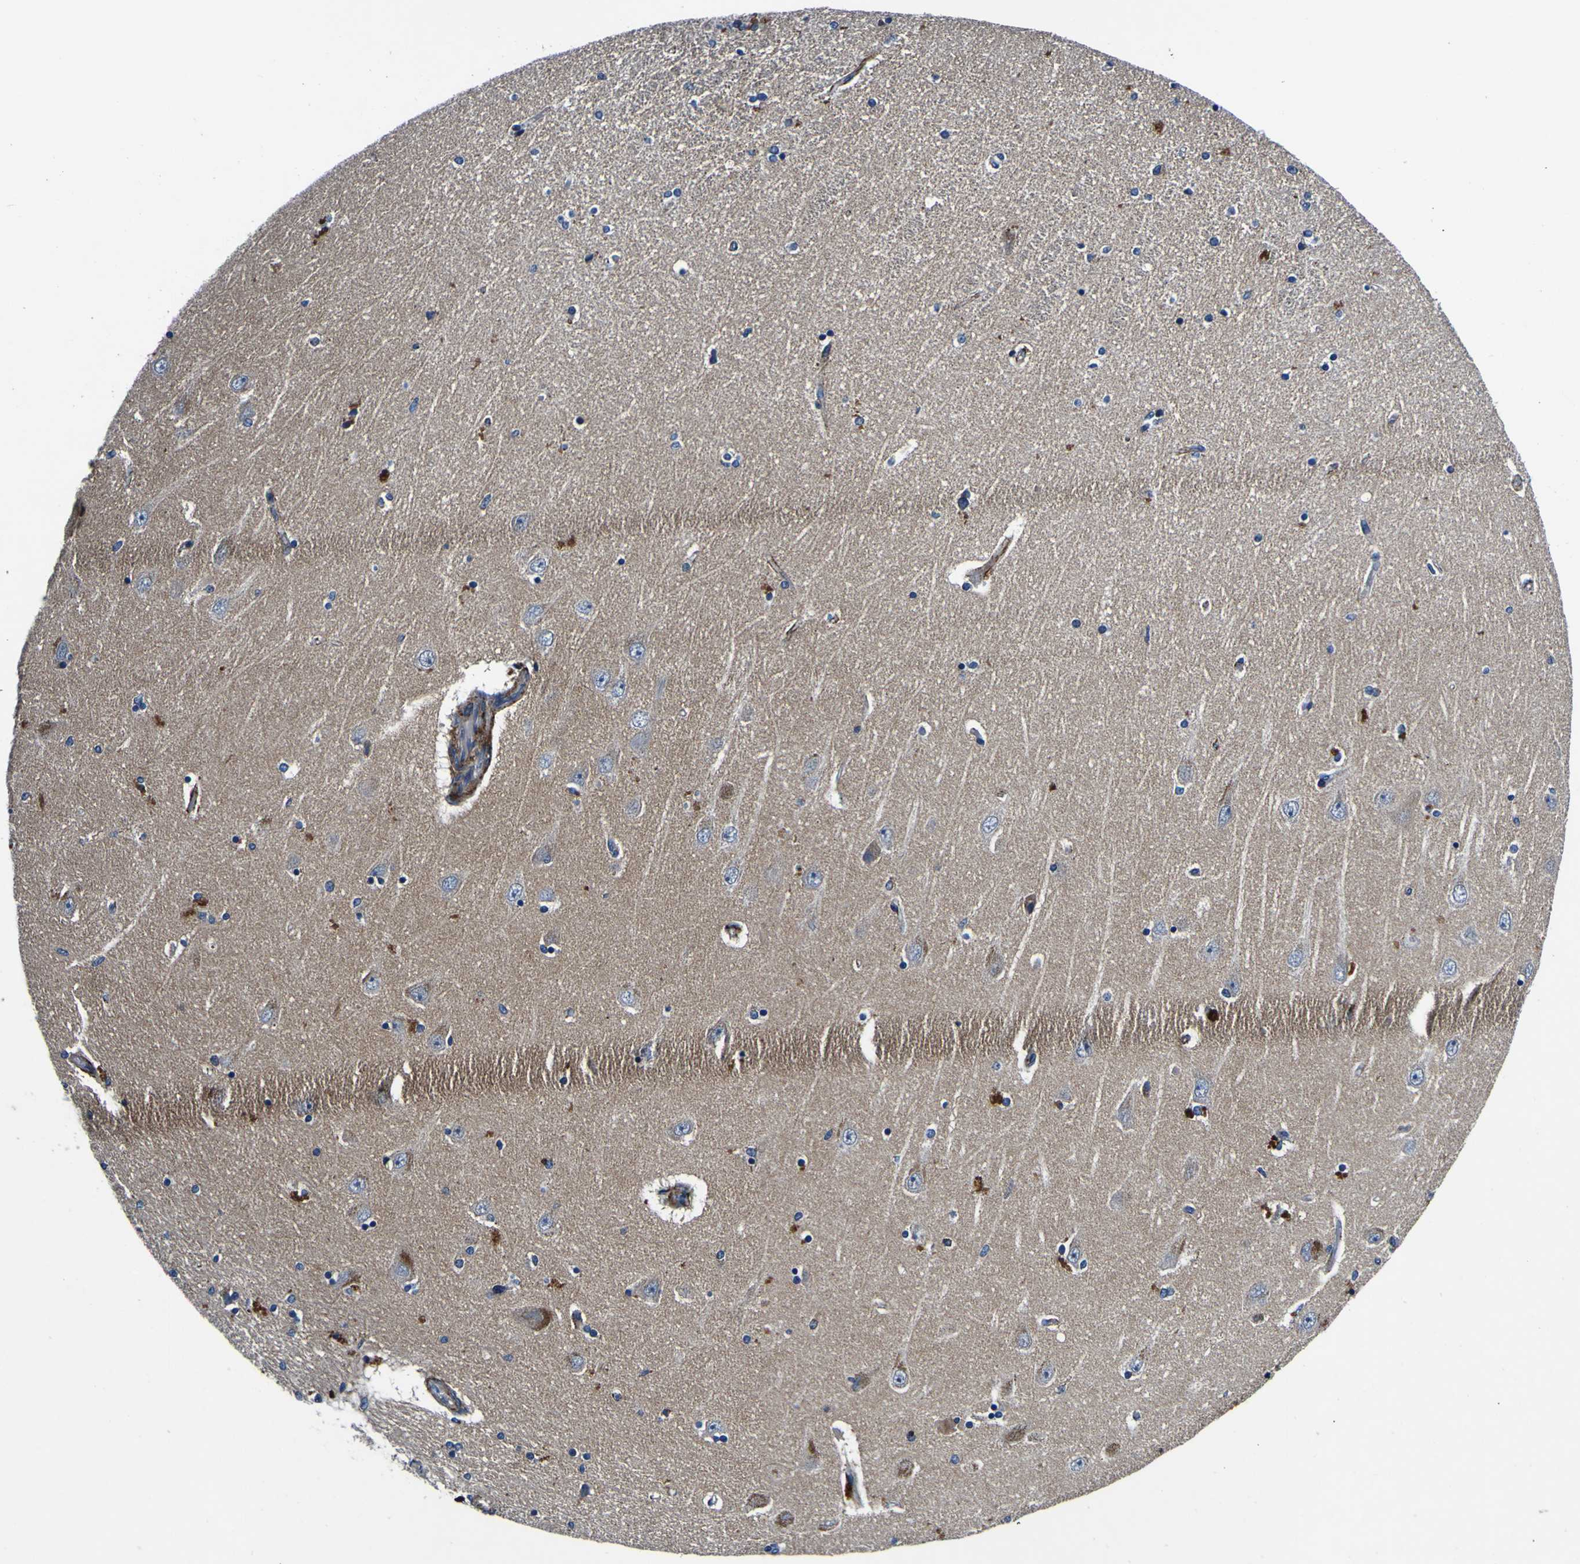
{"staining": {"intensity": "moderate", "quantity": "<25%", "location": "cytoplasmic/membranous"}, "tissue": "hippocampus", "cell_type": "Glial cells", "image_type": "normal", "snomed": [{"axis": "morphology", "description": "Normal tissue, NOS"}, {"axis": "topography", "description": "Hippocampus"}], "caption": "IHC of unremarkable hippocampus exhibits low levels of moderate cytoplasmic/membranous expression in about <25% of glial cells. The staining was performed using DAB, with brown indicating positive protein expression. Nuclei are stained blue with hematoxylin.", "gene": "AGAP3", "patient": {"sex": "female", "age": 54}}